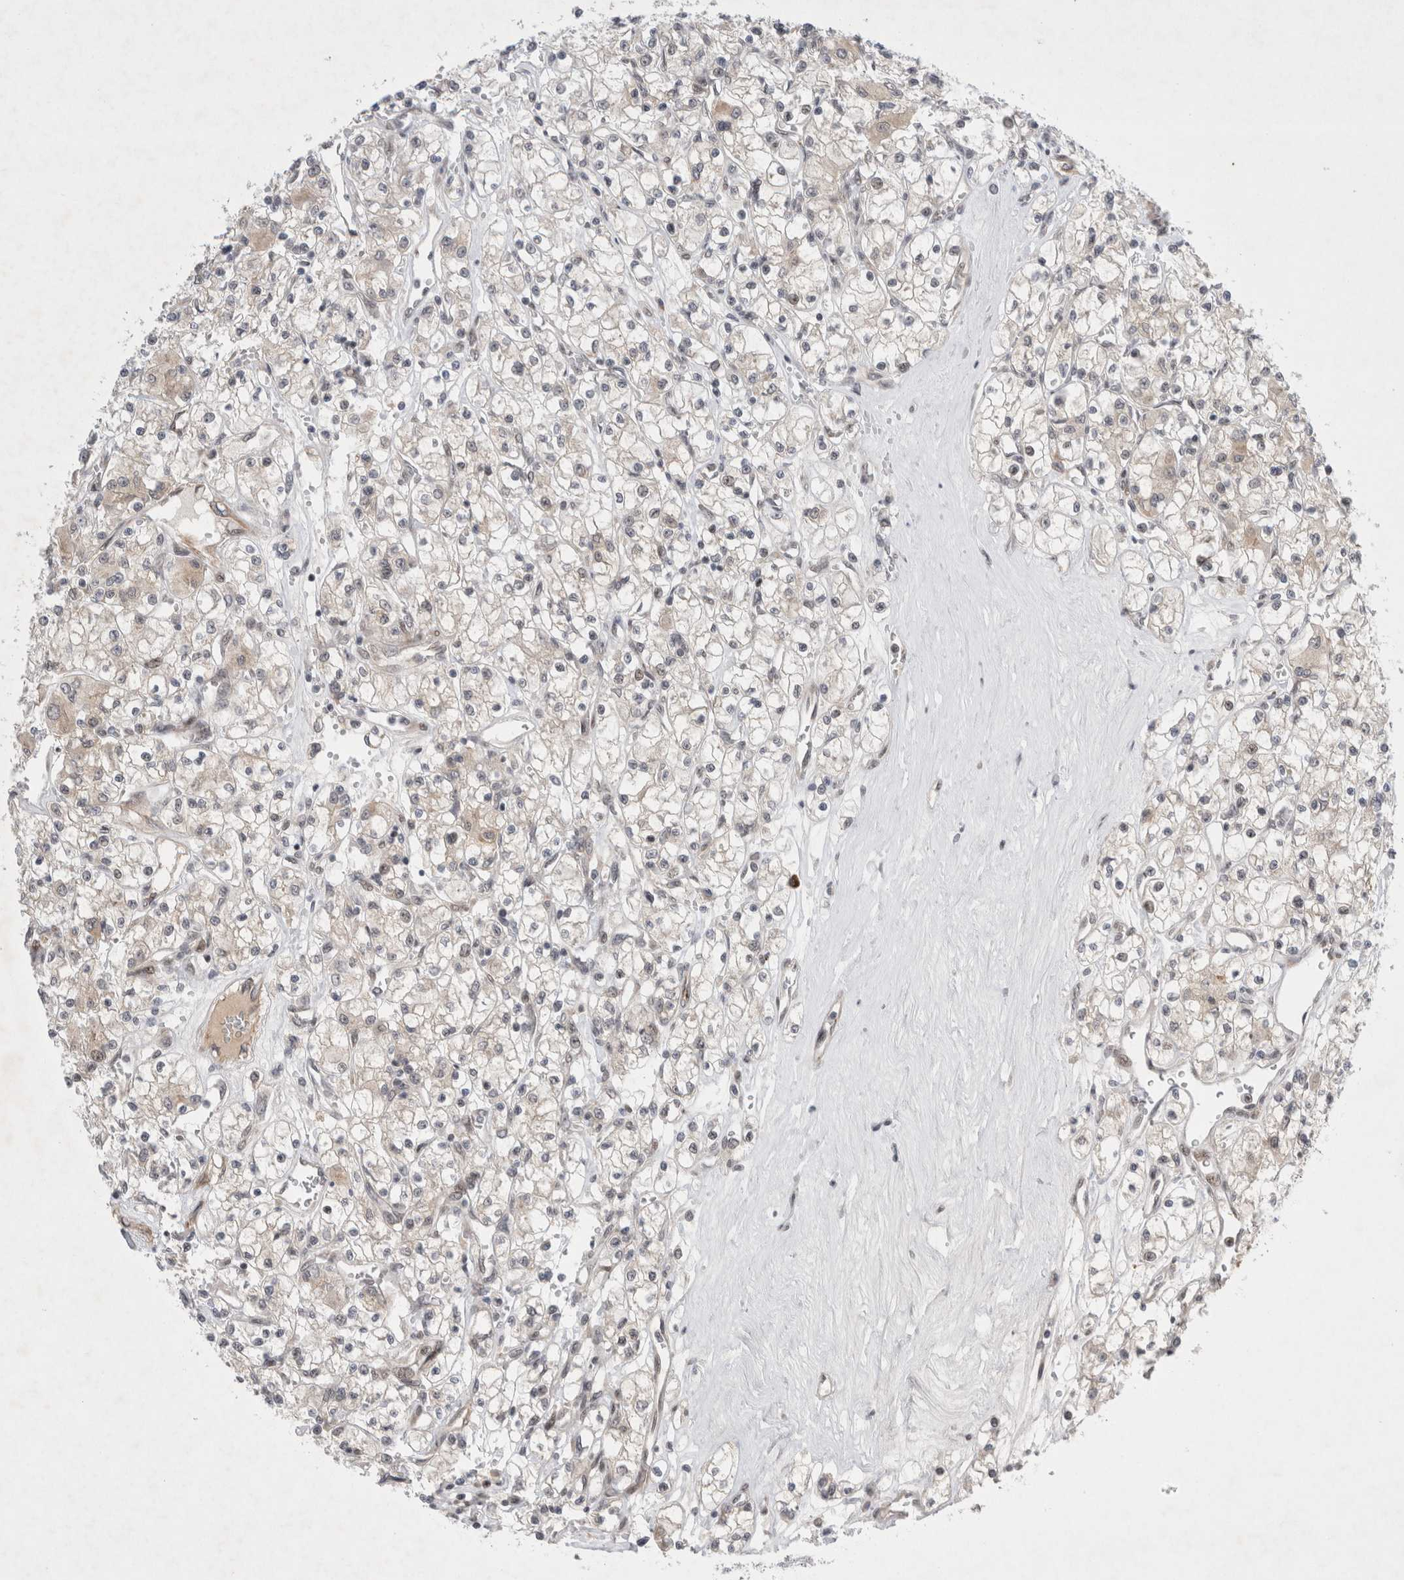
{"staining": {"intensity": "weak", "quantity": "<25%", "location": "cytoplasmic/membranous"}, "tissue": "renal cancer", "cell_type": "Tumor cells", "image_type": "cancer", "snomed": [{"axis": "morphology", "description": "Adenocarcinoma, NOS"}, {"axis": "topography", "description": "Kidney"}], "caption": "Tumor cells show no significant protein expression in adenocarcinoma (renal). Nuclei are stained in blue.", "gene": "WIPF2", "patient": {"sex": "female", "age": 59}}